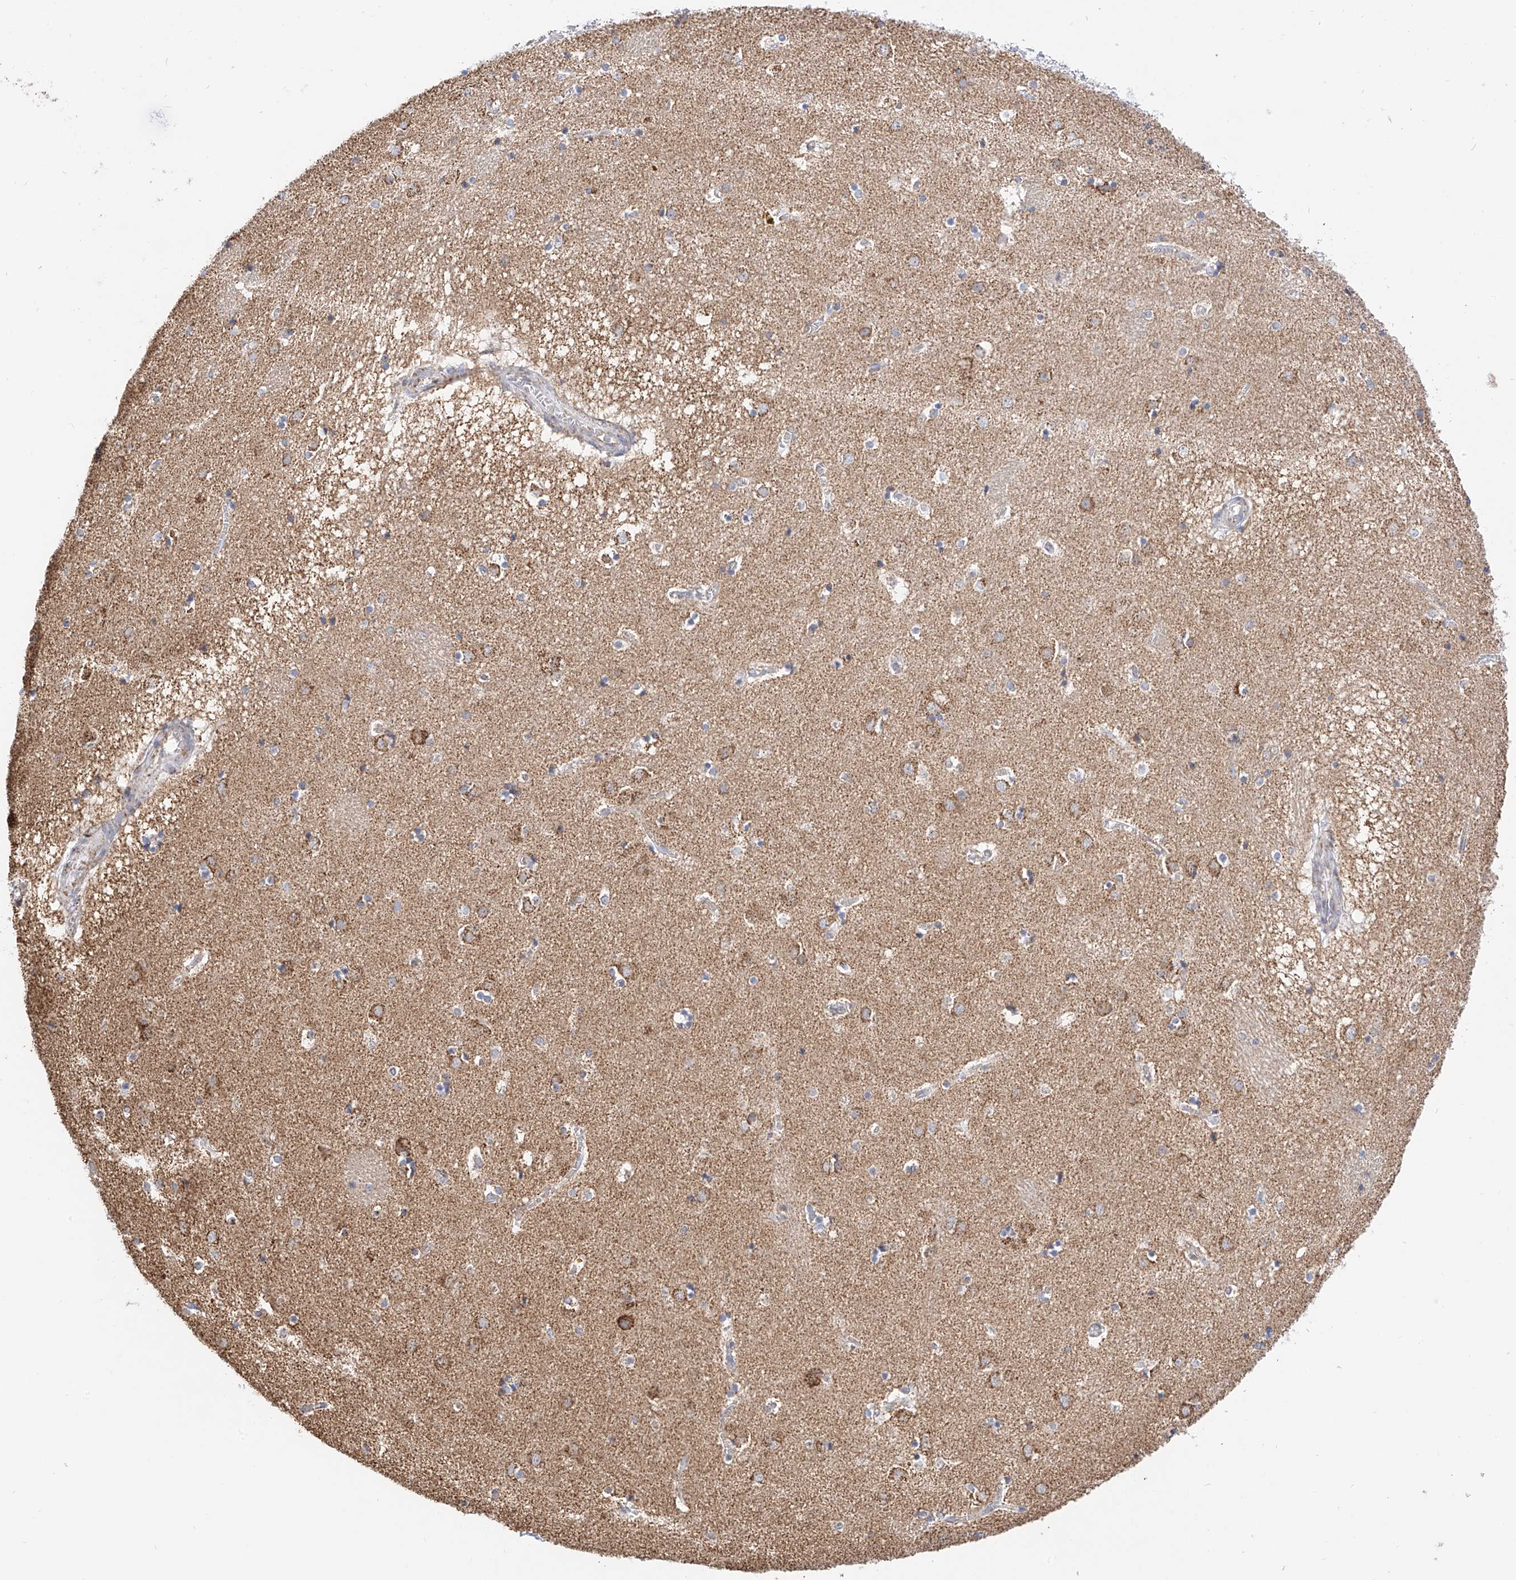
{"staining": {"intensity": "weak", "quantity": "25%-75%", "location": "cytoplasmic/membranous"}, "tissue": "caudate", "cell_type": "Glial cells", "image_type": "normal", "snomed": [{"axis": "morphology", "description": "Normal tissue, NOS"}, {"axis": "topography", "description": "Lateral ventricle wall"}], "caption": "About 25%-75% of glial cells in unremarkable human caudate display weak cytoplasmic/membranous protein expression as visualized by brown immunohistochemical staining.", "gene": "NALCN", "patient": {"sex": "male", "age": 70}}